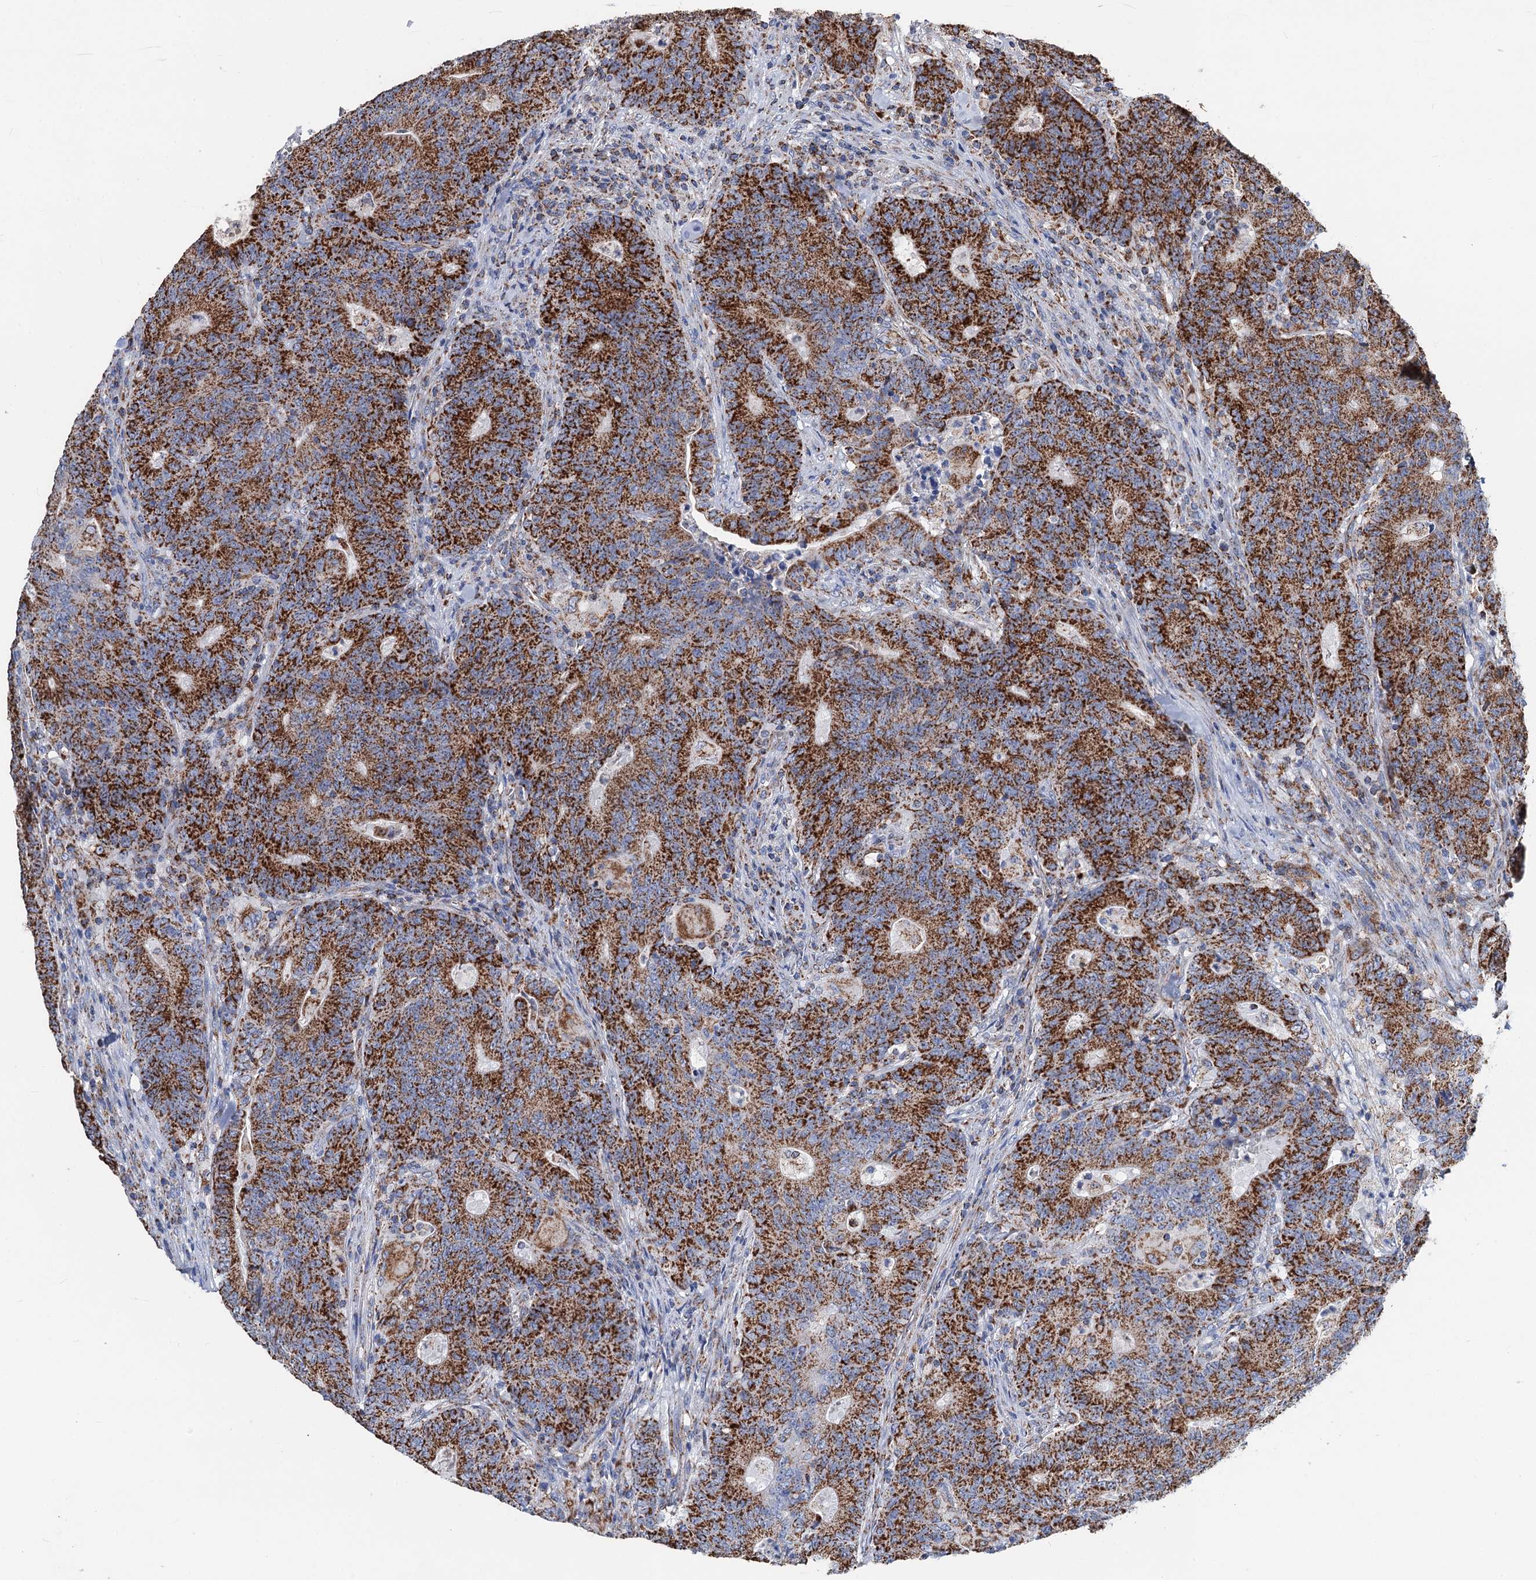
{"staining": {"intensity": "strong", "quantity": ">75%", "location": "cytoplasmic/membranous"}, "tissue": "colorectal cancer", "cell_type": "Tumor cells", "image_type": "cancer", "snomed": [{"axis": "morphology", "description": "Adenocarcinoma, NOS"}, {"axis": "topography", "description": "Colon"}], "caption": "High-magnification brightfield microscopy of colorectal cancer (adenocarcinoma) stained with DAB (3,3'-diaminobenzidine) (brown) and counterstained with hematoxylin (blue). tumor cells exhibit strong cytoplasmic/membranous expression is present in about>75% of cells.", "gene": "IVD", "patient": {"sex": "female", "age": 75}}